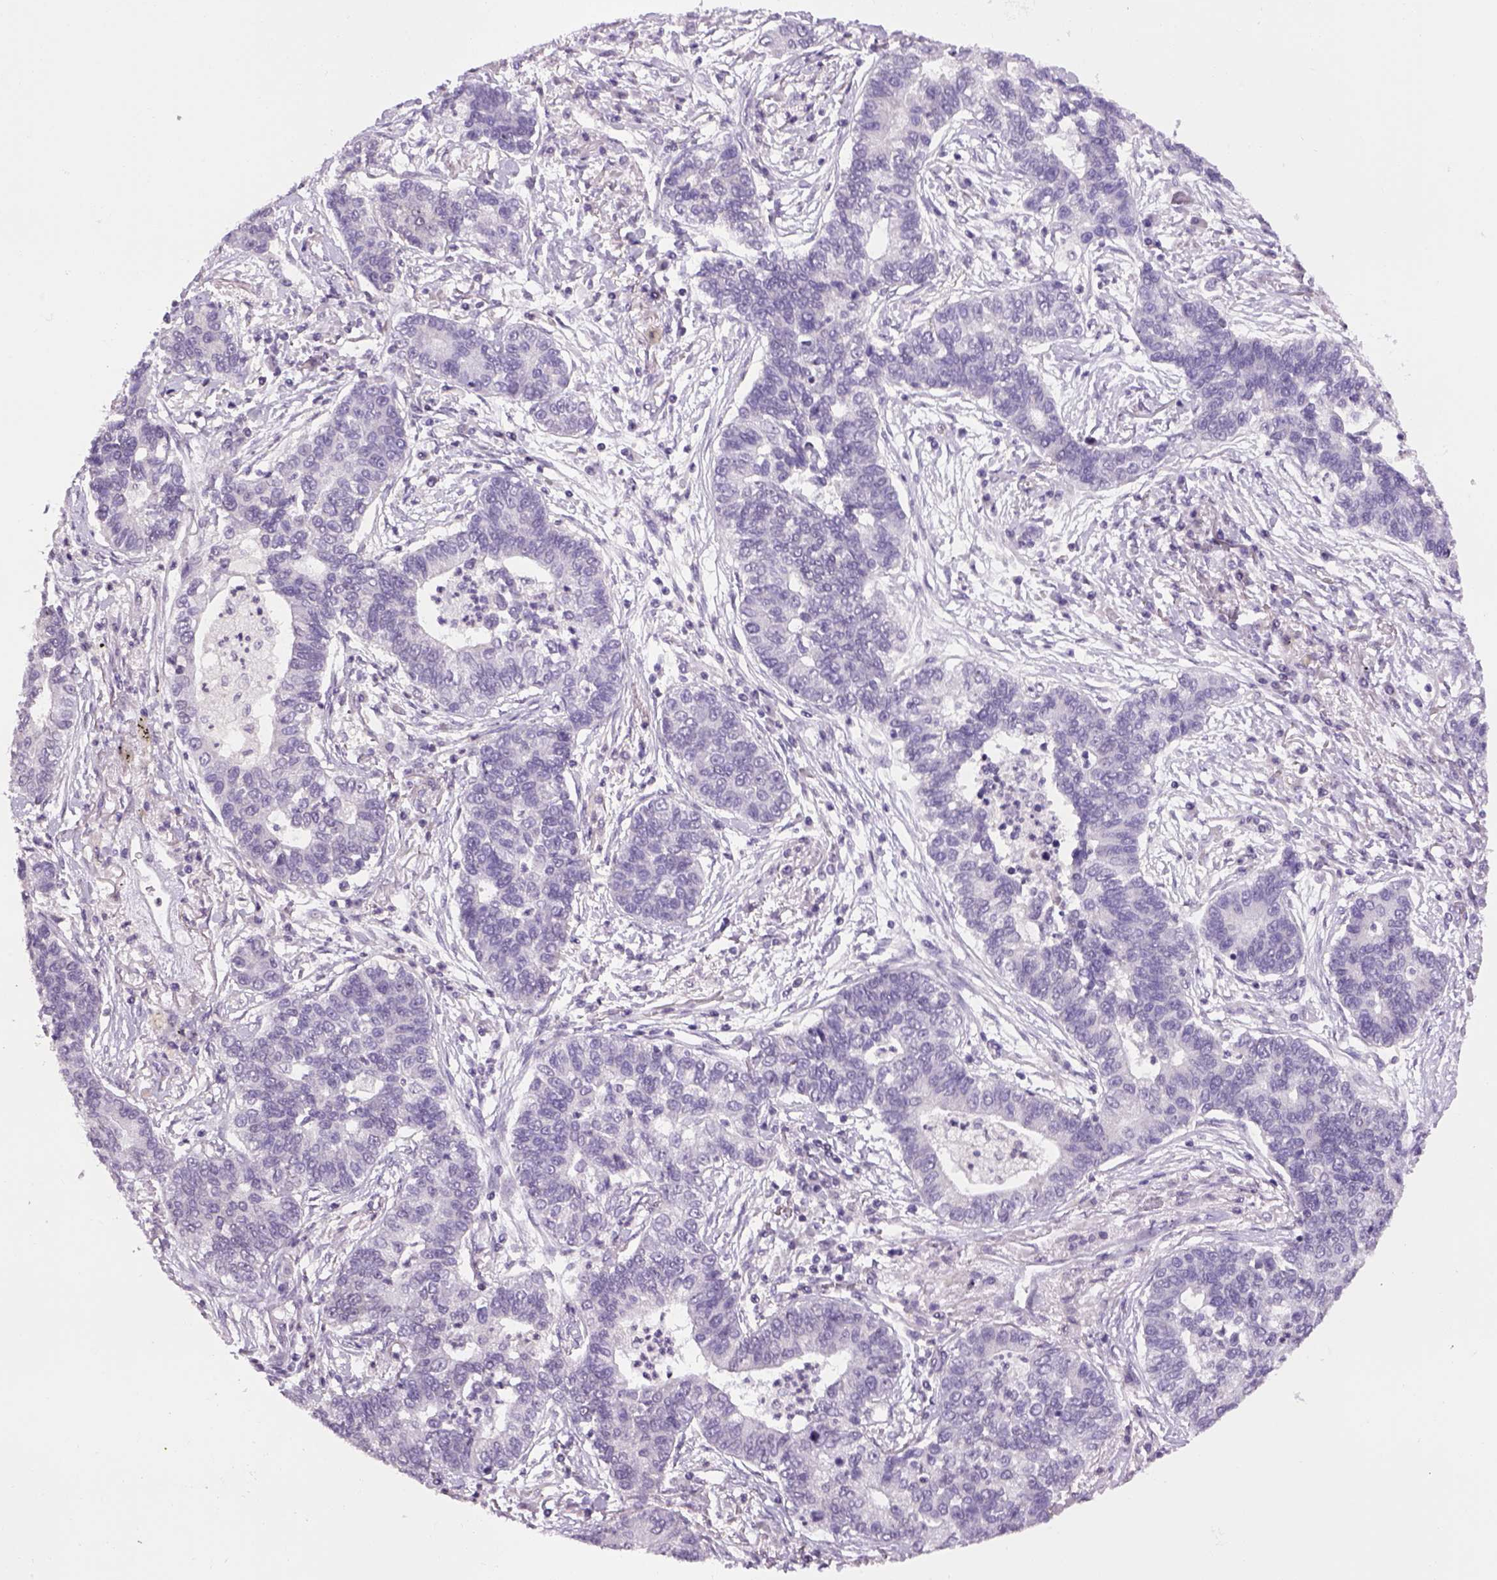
{"staining": {"intensity": "negative", "quantity": "none", "location": "none"}, "tissue": "lung cancer", "cell_type": "Tumor cells", "image_type": "cancer", "snomed": [{"axis": "morphology", "description": "Adenocarcinoma, NOS"}, {"axis": "topography", "description": "Lung"}], "caption": "A micrograph of lung cancer stained for a protein demonstrates no brown staining in tumor cells.", "gene": "PRRT1", "patient": {"sex": "female", "age": 57}}